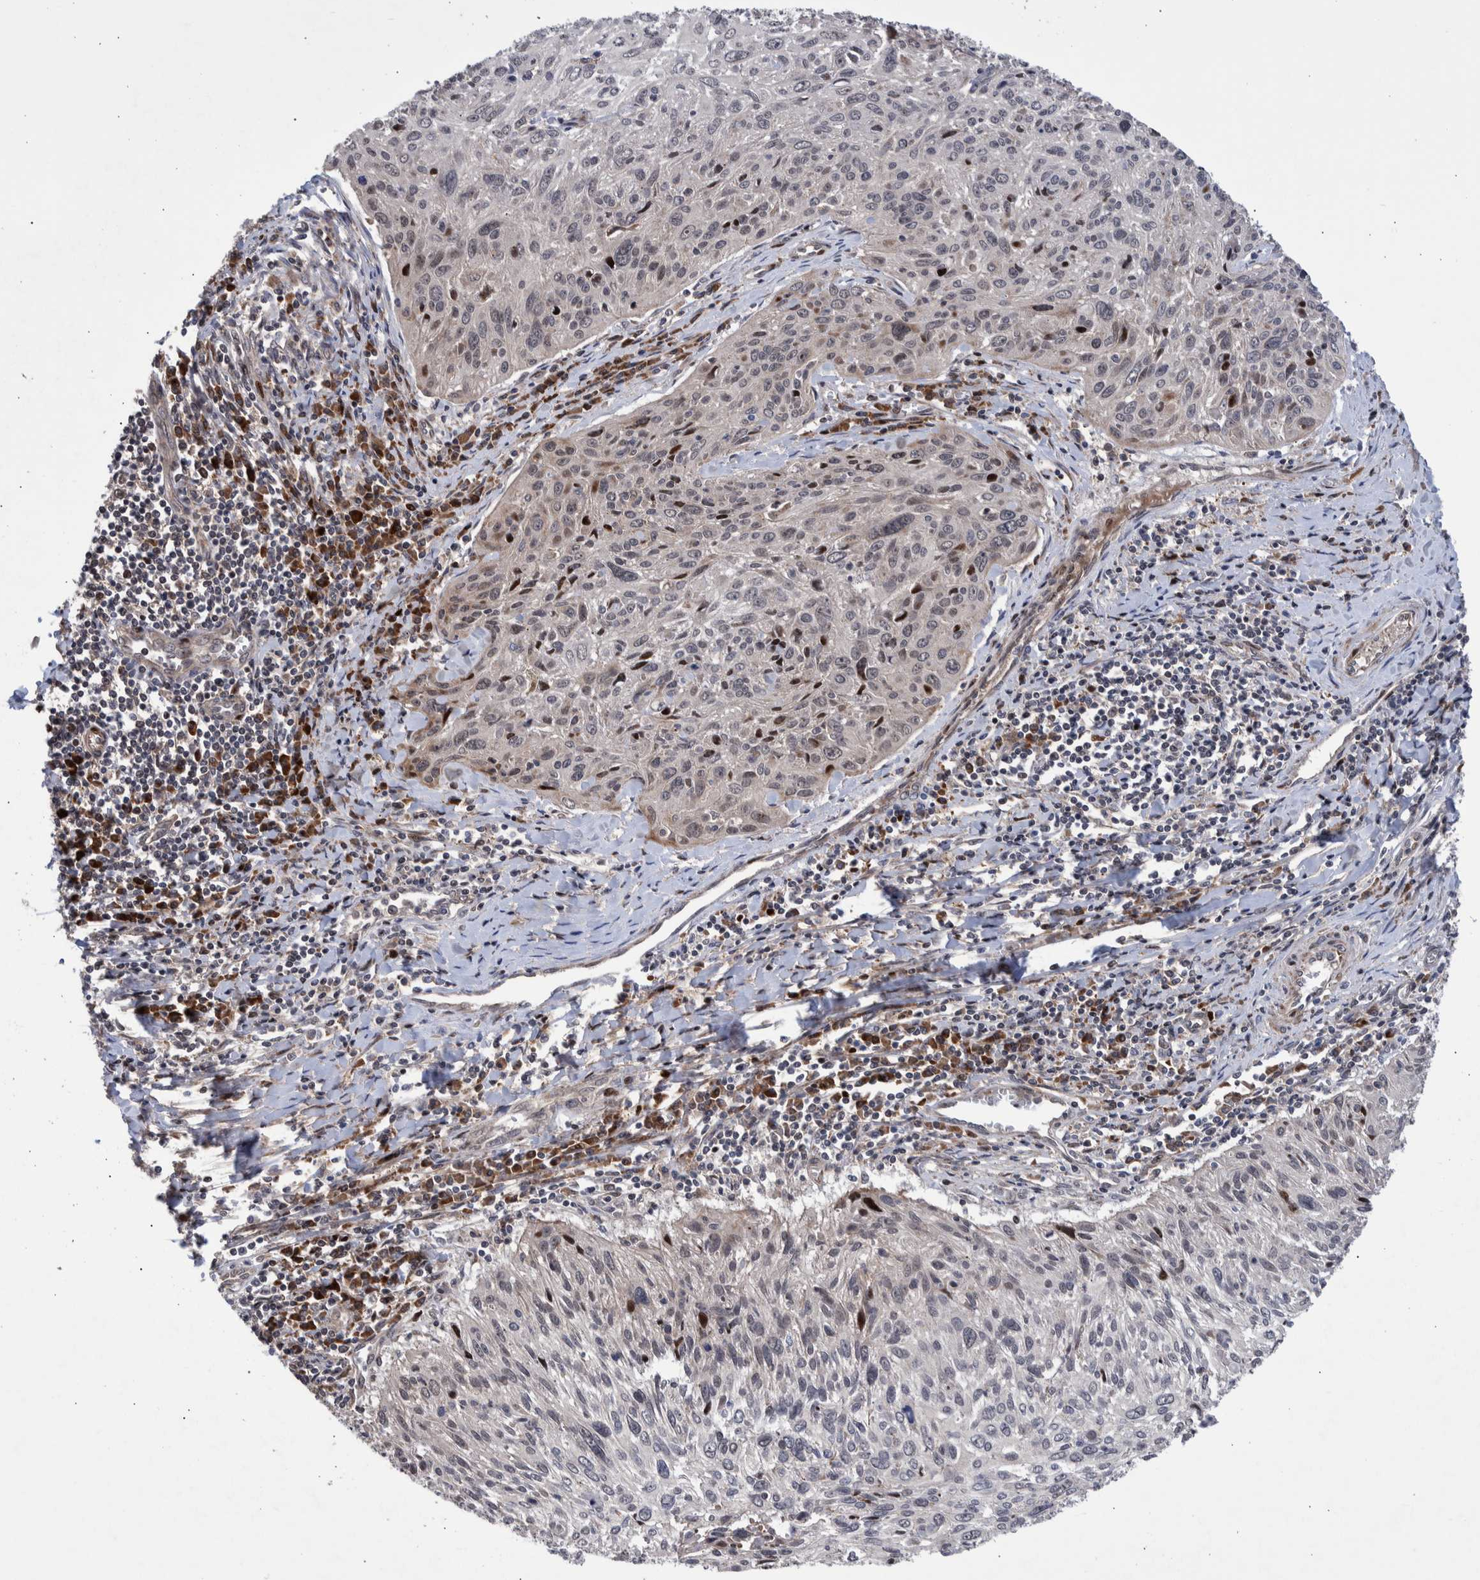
{"staining": {"intensity": "moderate", "quantity": "<25%", "location": "nuclear"}, "tissue": "cervical cancer", "cell_type": "Tumor cells", "image_type": "cancer", "snomed": [{"axis": "morphology", "description": "Squamous cell carcinoma, NOS"}, {"axis": "topography", "description": "Cervix"}], "caption": "Cervical squamous cell carcinoma was stained to show a protein in brown. There is low levels of moderate nuclear expression in about <25% of tumor cells.", "gene": "SHISA6", "patient": {"sex": "female", "age": 51}}